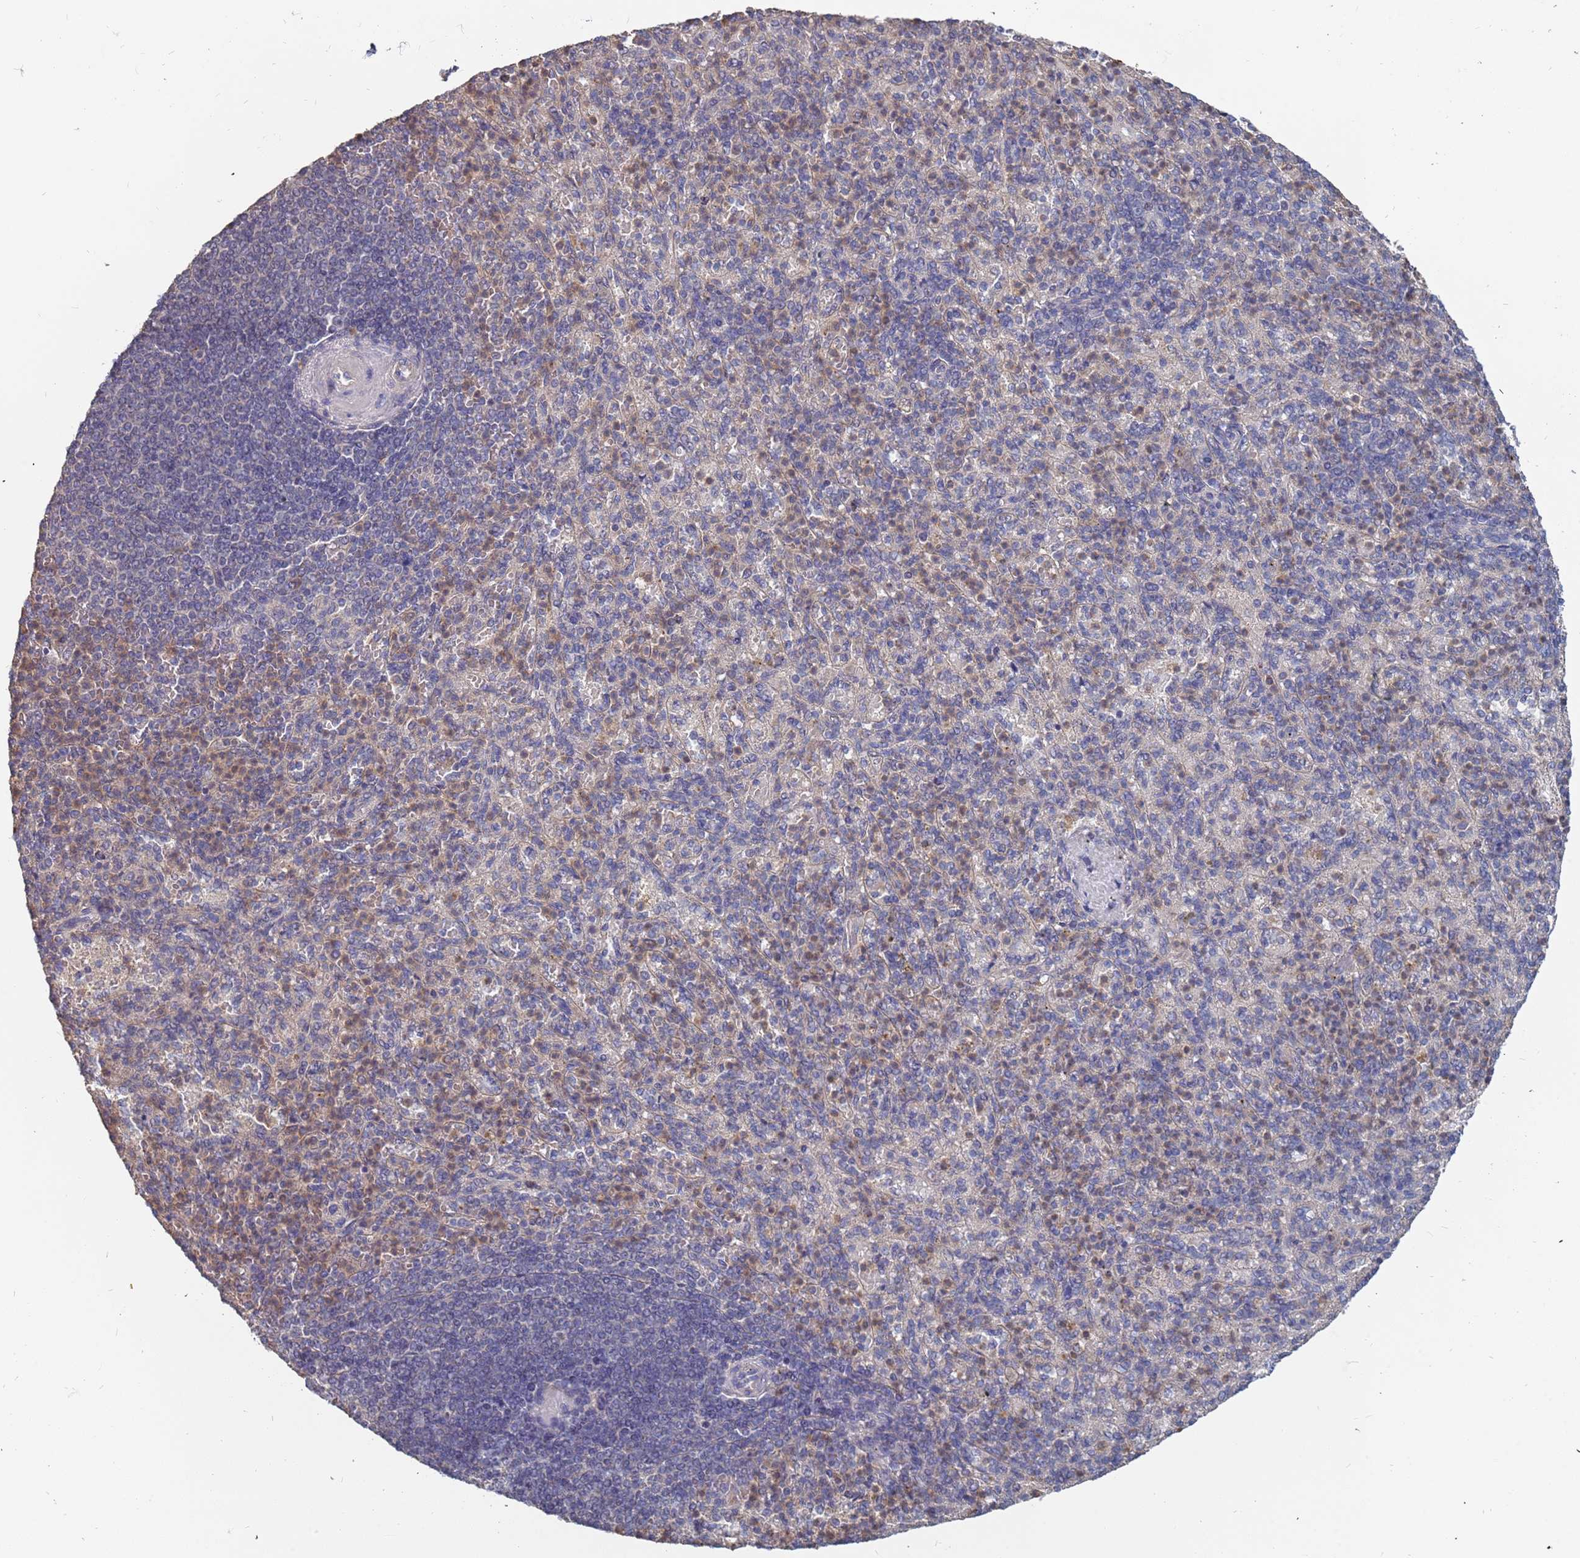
{"staining": {"intensity": "weak", "quantity": "<25%", "location": "cytoplasmic/membranous"}, "tissue": "spleen", "cell_type": "Cells in red pulp", "image_type": "normal", "snomed": [{"axis": "morphology", "description": "Normal tissue, NOS"}, {"axis": "topography", "description": "Spleen"}], "caption": "Immunohistochemistry of benign human spleen displays no expression in cells in red pulp. The staining was performed using DAB (3,3'-diaminobenzidine) to visualize the protein expression in brown, while the nuclei were stained in blue with hematoxylin (Magnification: 20x).", "gene": "TCEANC2", "patient": {"sex": "female", "age": 74}}